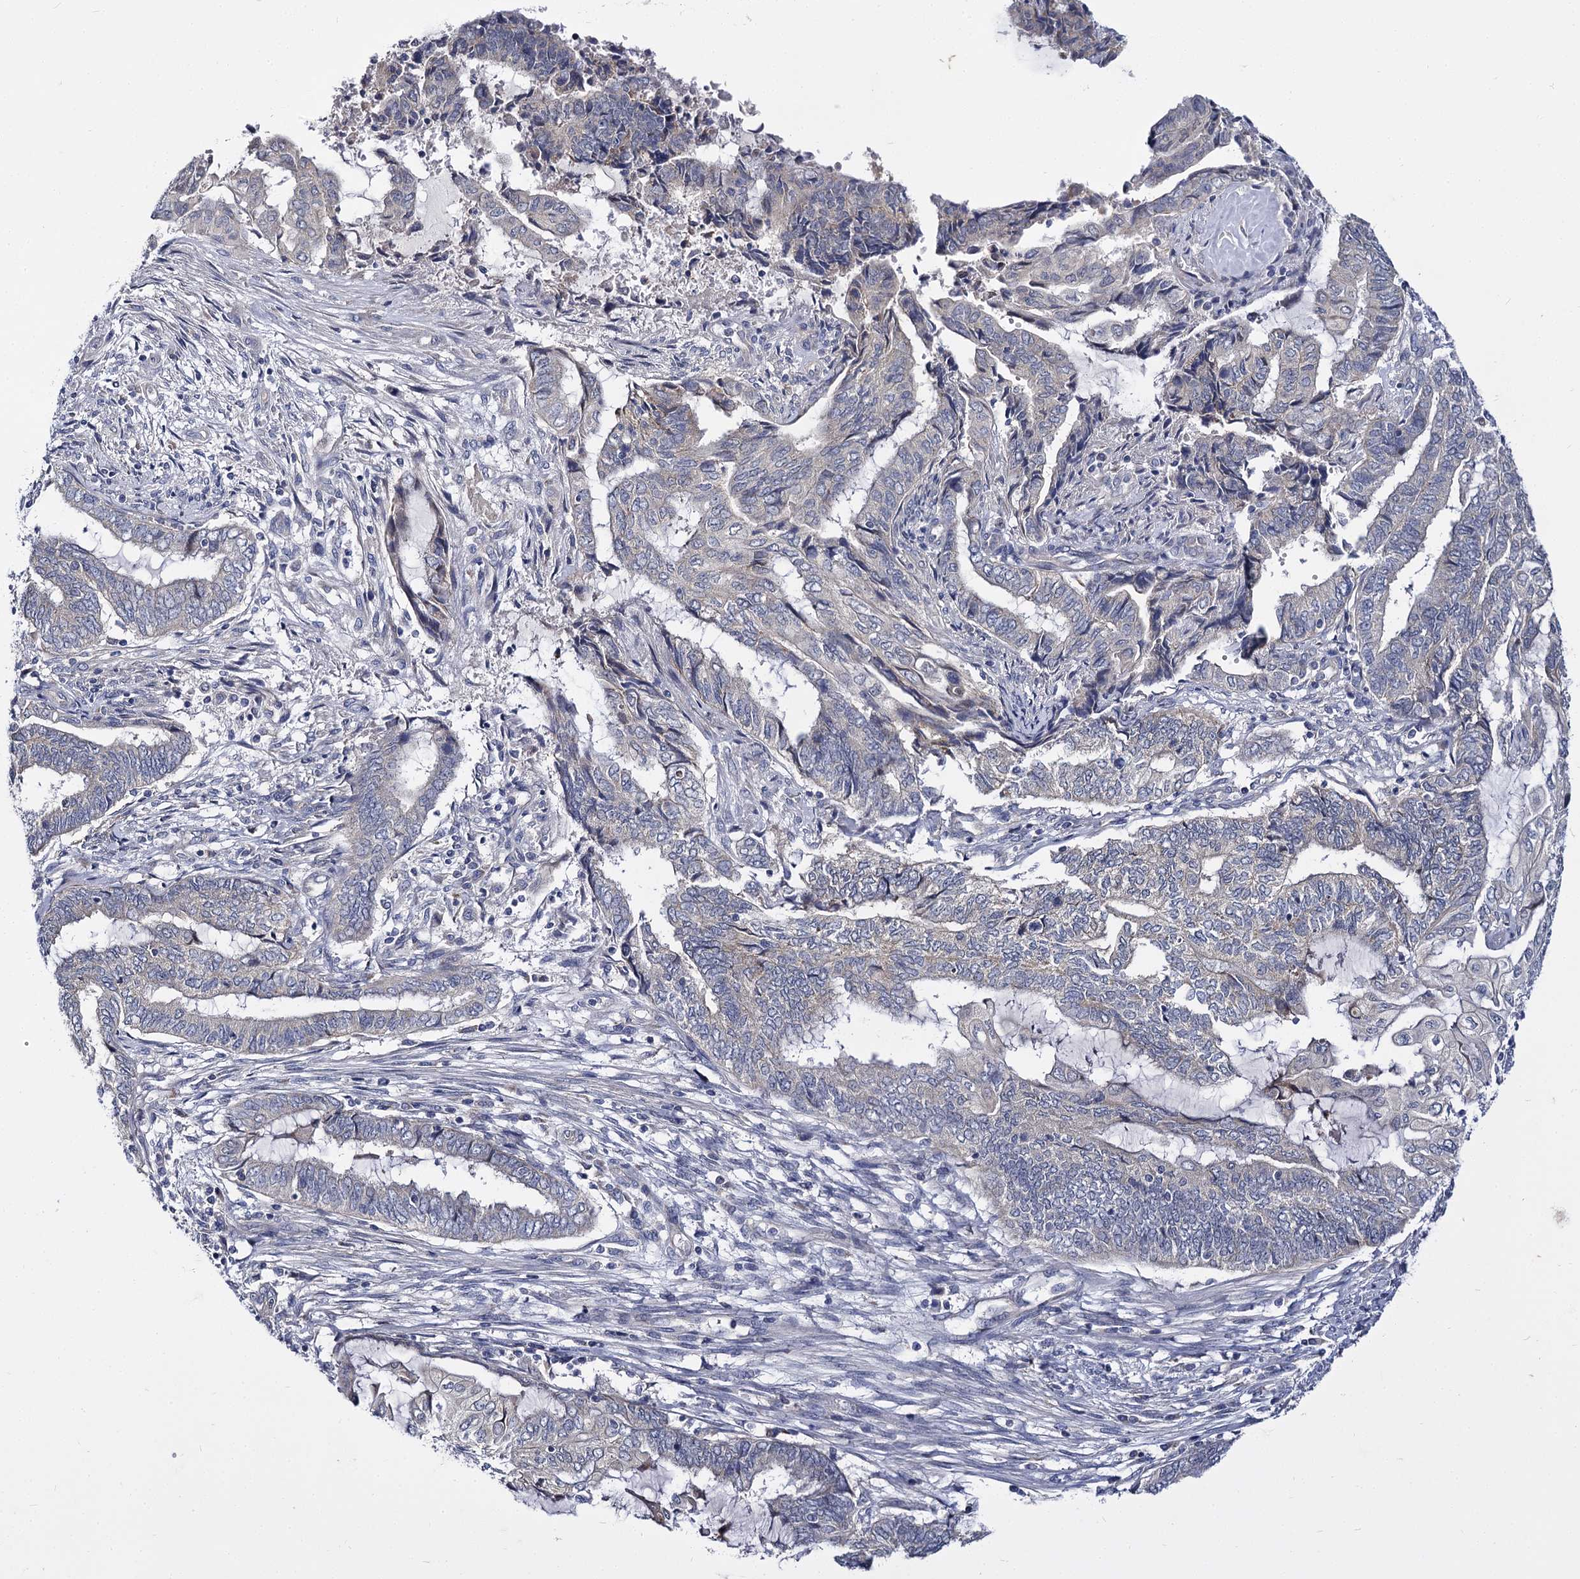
{"staining": {"intensity": "negative", "quantity": "none", "location": "none"}, "tissue": "endometrial cancer", "cell_type": "Tumor cells", "image_type": "cancer", "snomed": [{"axis": "morphology", "description": "Adenocarcinoma, NOS"}, {"axis": "topography", "description": "Uterus"}, {"axis": "topography", "description": "Endometrium"}], "caption": "This is an immunohistochemistry photomicrograph of endometrial cancer (adenocarcinoma). There is no expression in tumor cells.", "gene": "PANX2", "patient": {"sex": "female", "age": 70}}